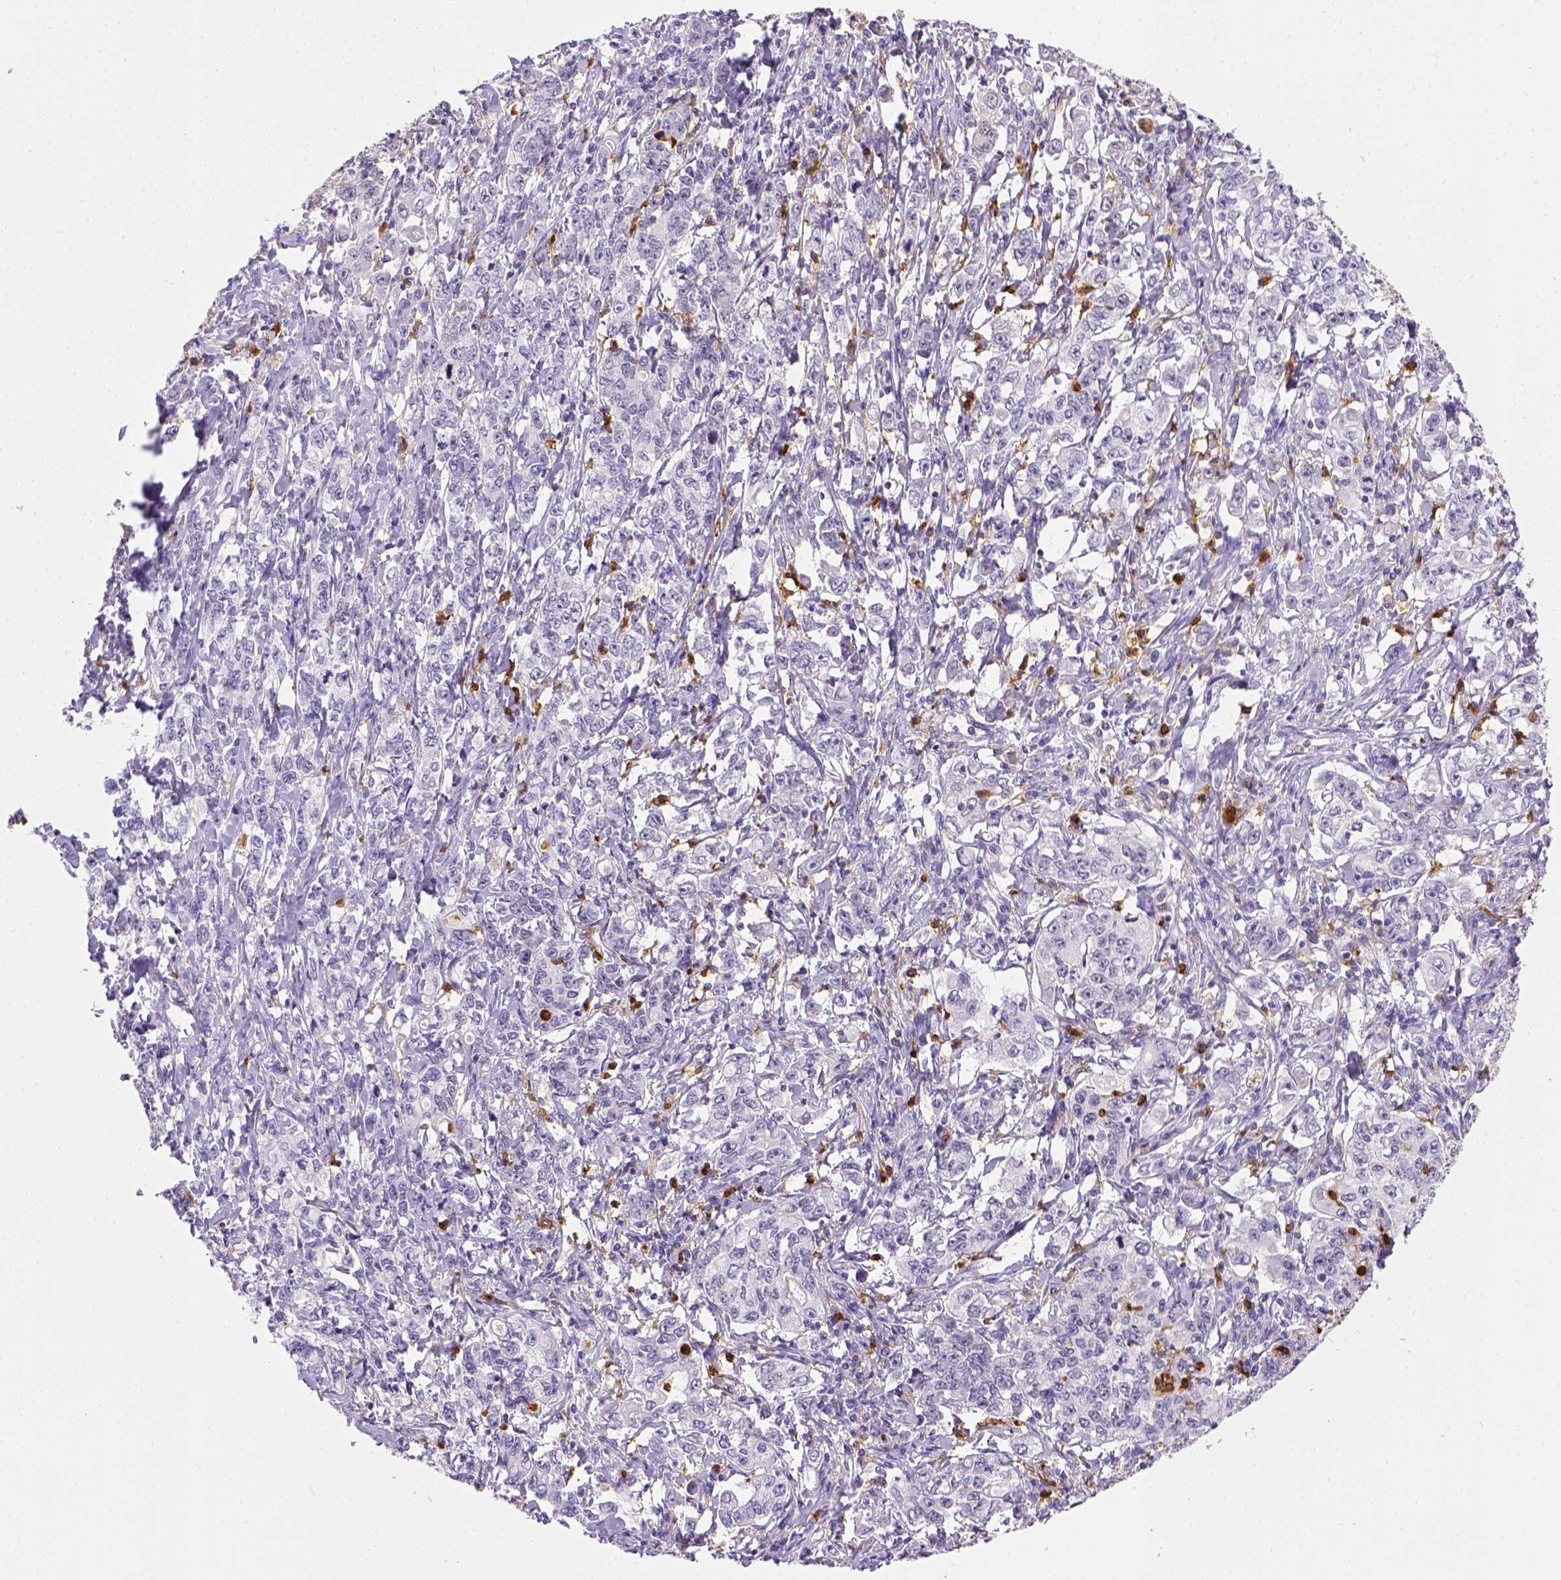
{"staining": {"intensity": "negative", "quantity": "none", "location": "none"}, "tissue": "stomach cancer", "cell_type": "Tumor cells", "image_type": "cancer", "snomed": [{"axis": "morphology", "description": "Adenocarcinoma, NOS"}, {"axis": "topography", "description": "Stomach, lower"}], "caption": "High magnification brightfield microscopy of stomach adenocarcinoma stained with DAB (3,3'-diaminobenzidine) (brown) and counterstained with hematoxylin (blue): tumor cells show no significant expression.", "gene": "ITGAM", "patient": {"sex": "female", "age": 72}}